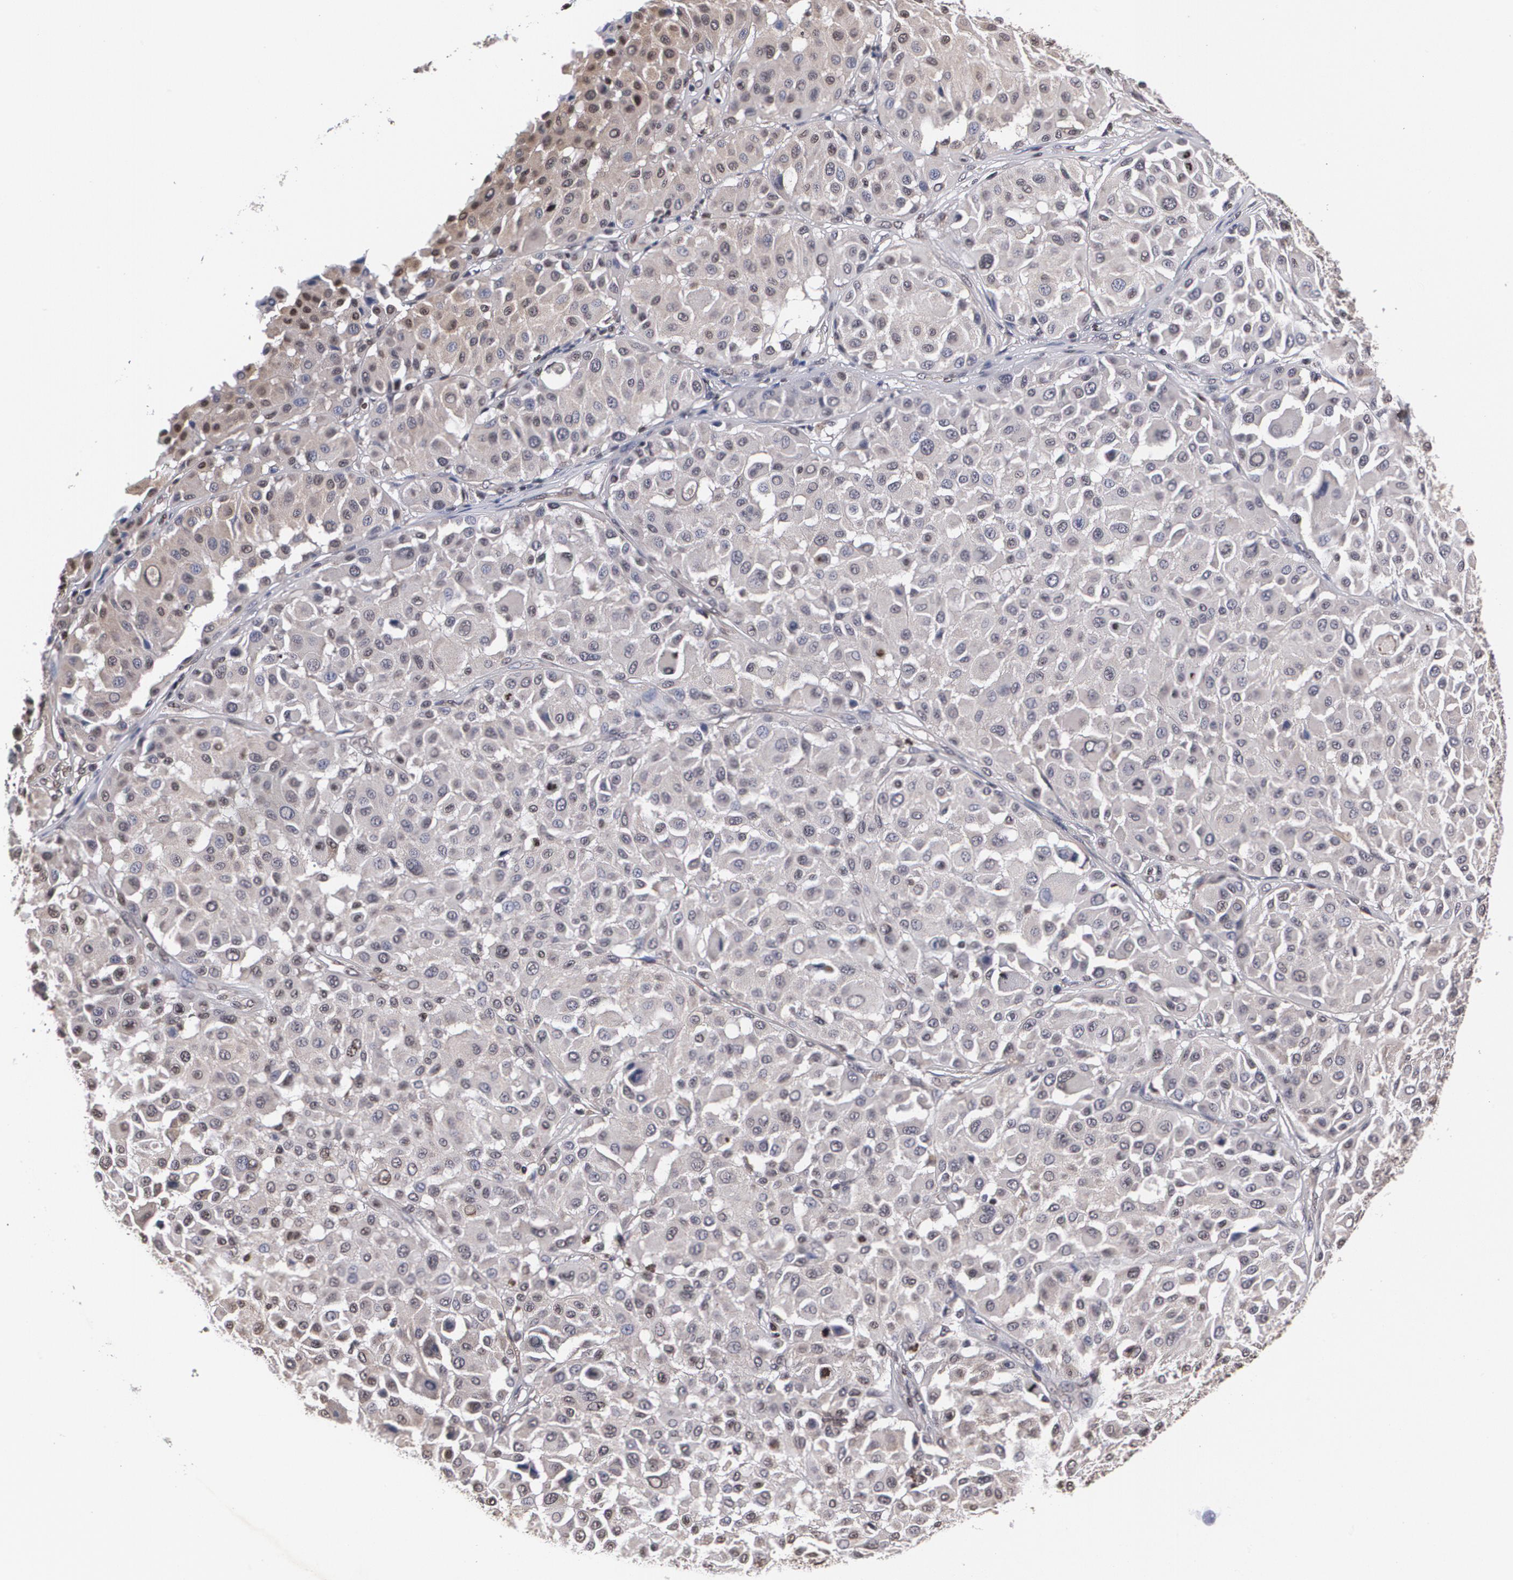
{"staining": {"intensity": "negative", "quantity": "none", "location": "none"}, "tissue": "melanoma", "cell_type": "Tumor cells", "image_type": "cancer", "snomed": [{"axis": "morphology", "description": "Malignant melanoma, Metastatic site"}, {"axis": "topography", "description": "Soft tissue"}], "caption": "Immunohistochemical staining of human melanoma shows no significant staining in tumor cells.", "gene": "MVP", "patient": {"sex": "male", "age": 41}}